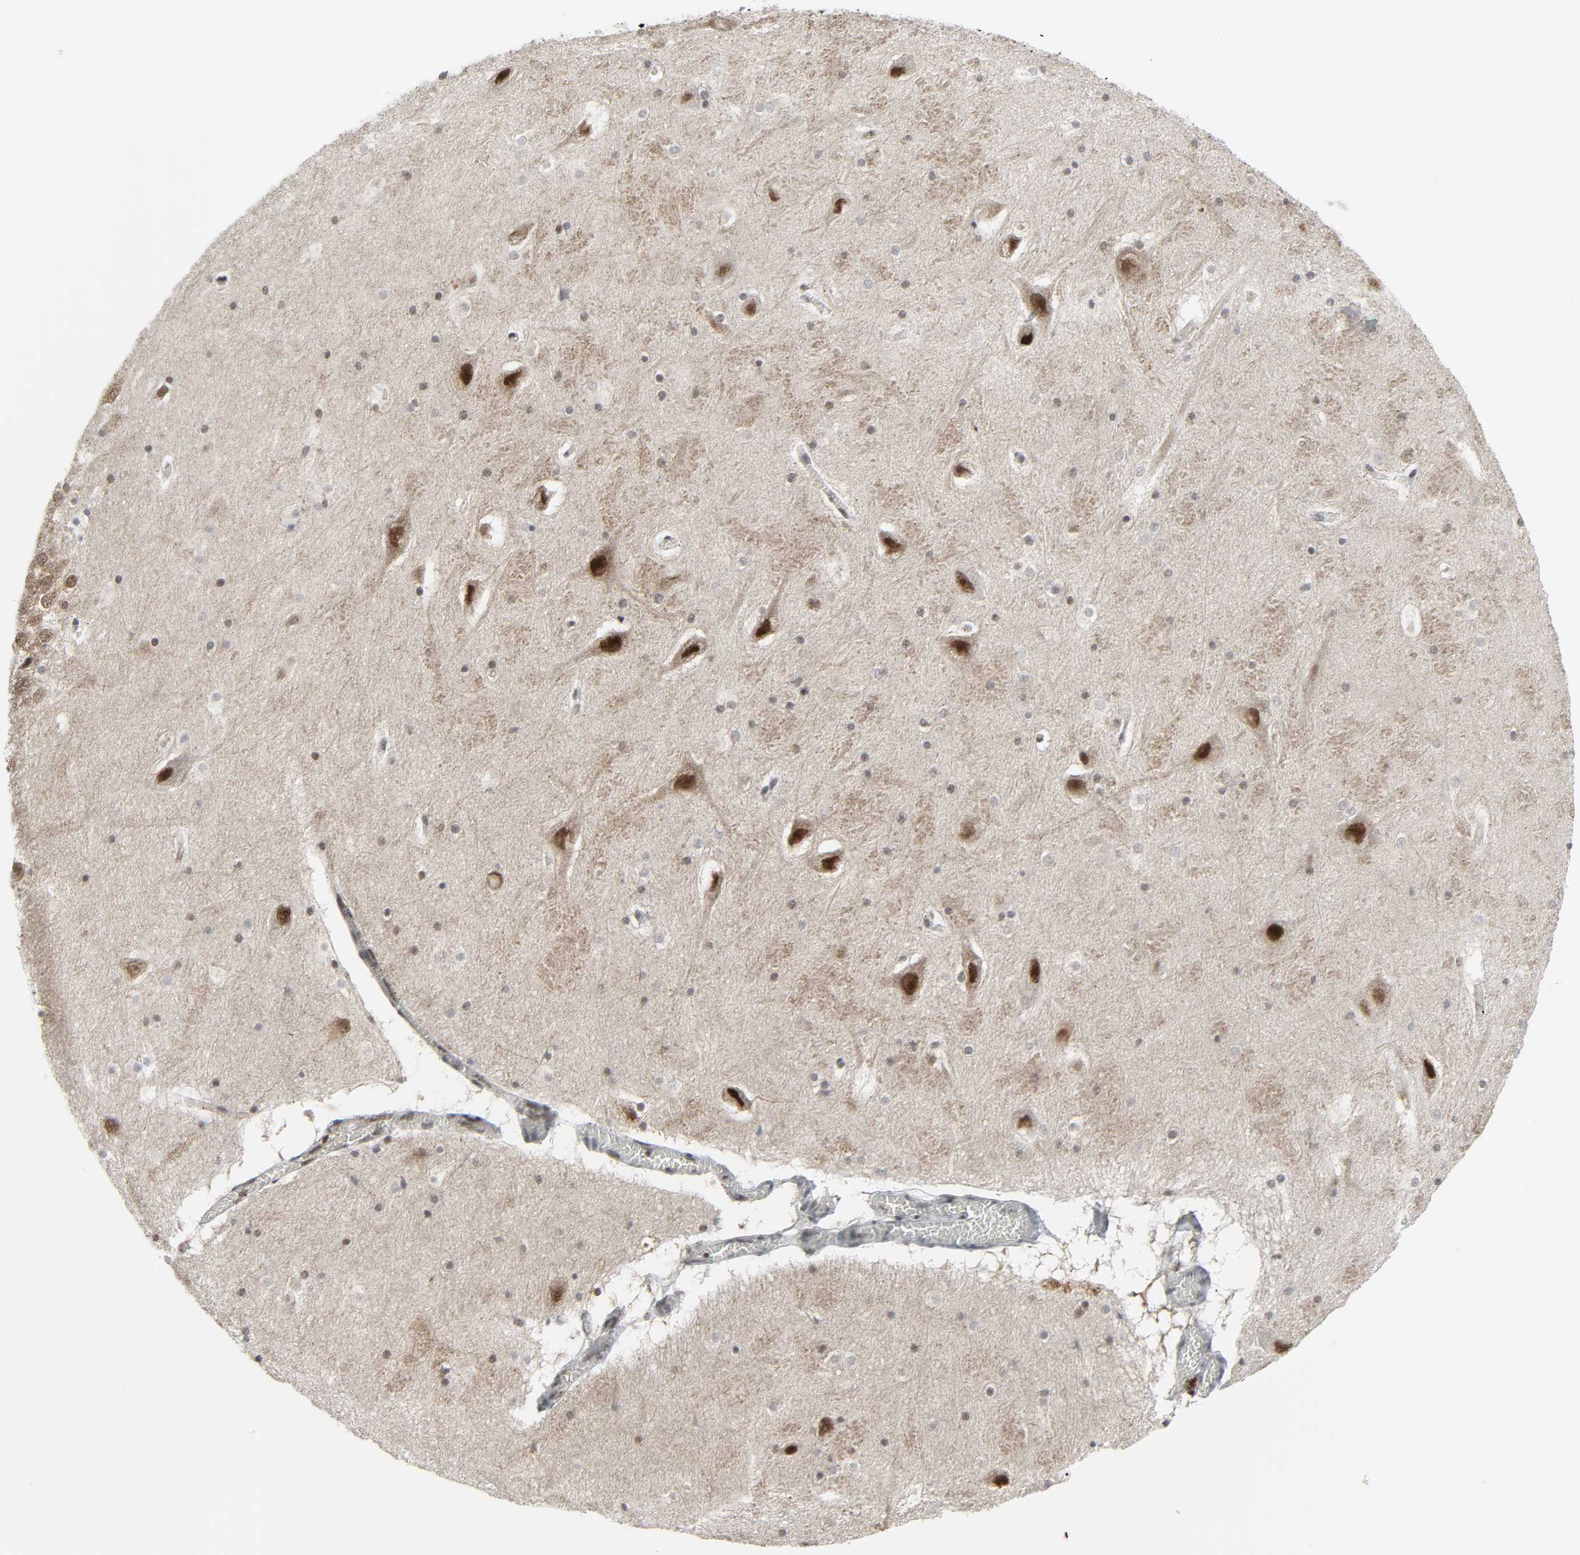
{"staining": {"intensity": "weak", "quantity": ">75%", "location": "nuclear"}, "tissue": "hippocampus", "cell_type": "Glial cells", "image_type": "normal", "snomed": [{"axis": "morphology", "description": "Normal tissue, NOS"}, {"axis": "topography", "description": "Hippocampus"}], "caption": "An image showing weak nuclear positivity in approximately >75% of glial cells in benign hippocampus, as visualized by brown immunohistochemical staining.", "gene": "CDK7", "patient": {"sex": "male", "age": 45}}